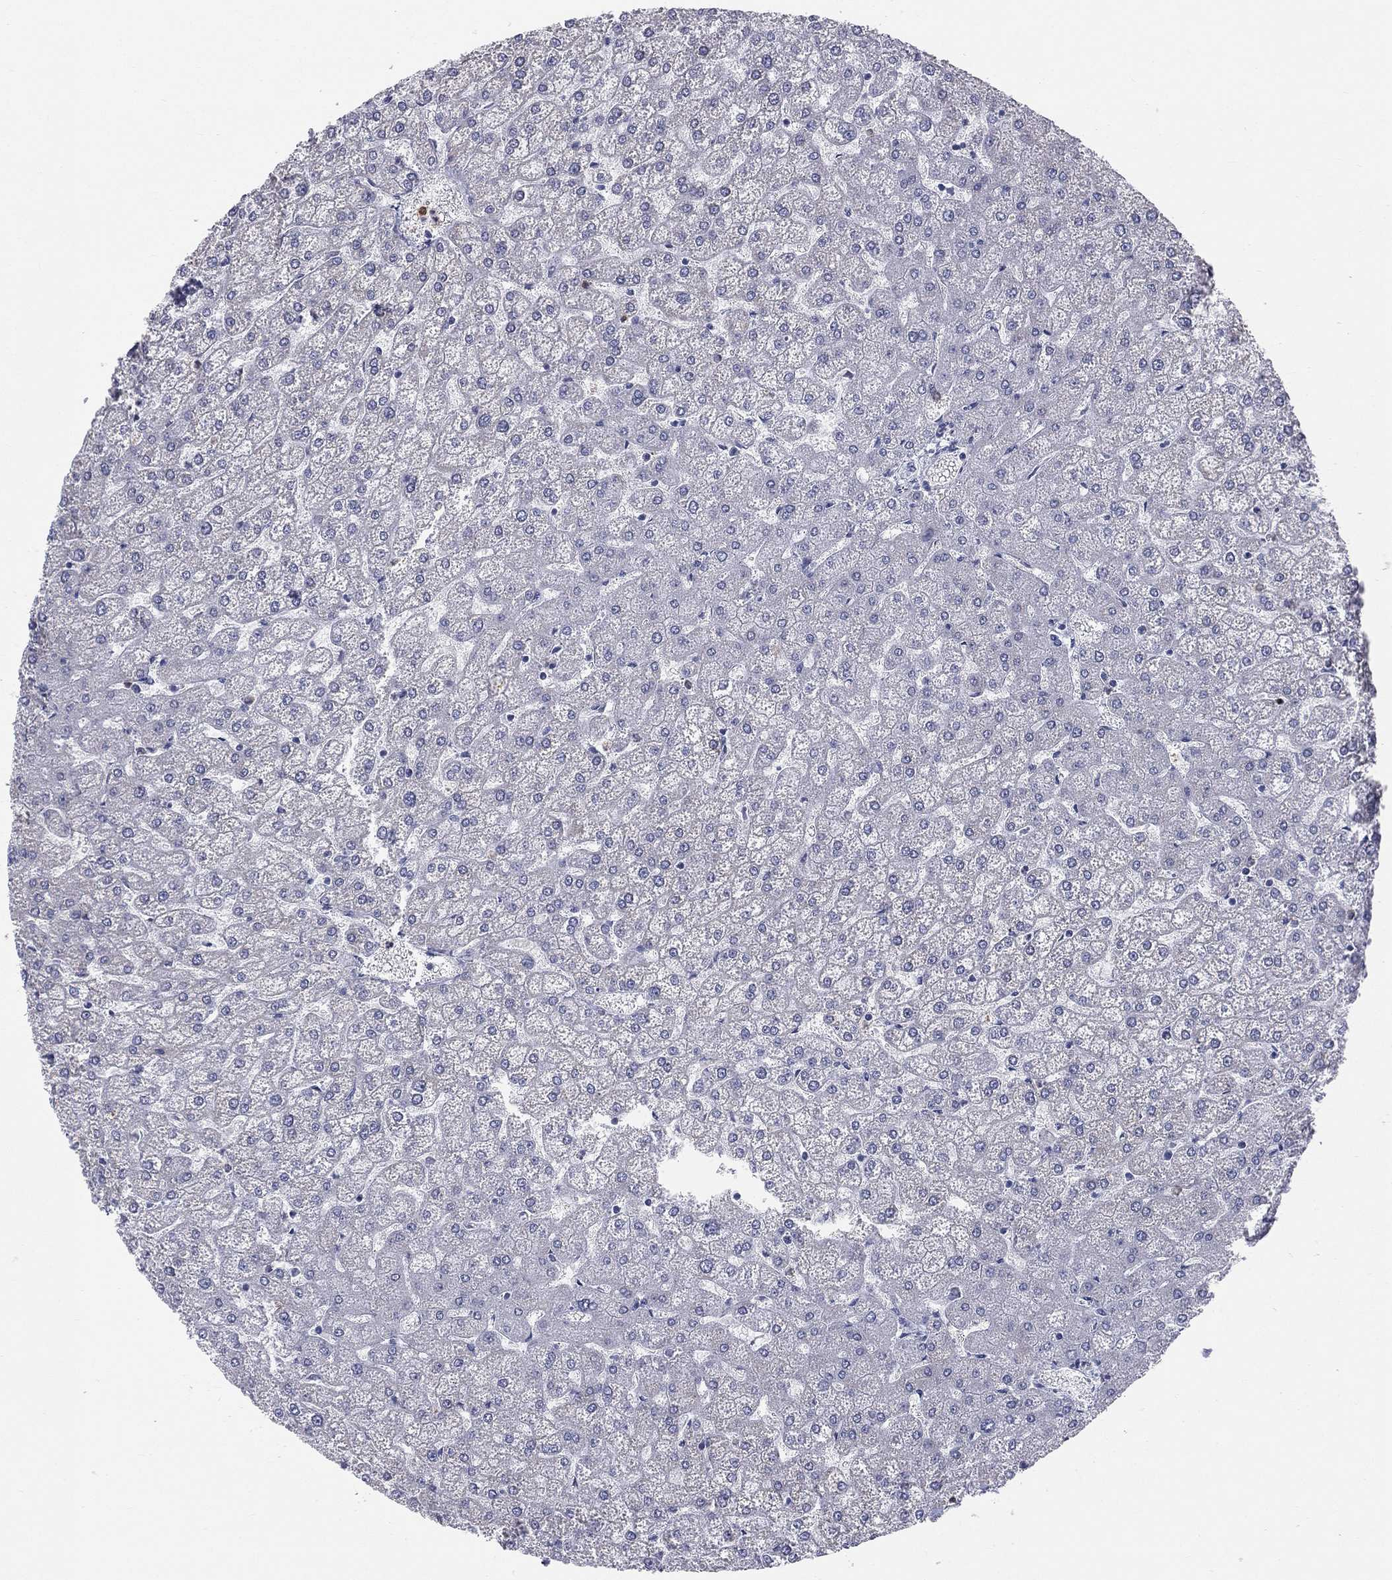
{"staining": {"intensity": "negative", "quantity": "none", "location": "none"}, "tissue": "liver", "cell_type": "Cholangiocytes", "image_type": "normal", "snomed": [{"axis": "morphology", "description": "Normal tissue, NOS"}, {"axis": "topography", "description": "Liver"}], "caption": "DAB immunohistochemical staining of normal human liver demonstrates no significant positivity in cholangiocytes.", "gene": "CD22", "patient": {"sex": "female", "age": 32}}